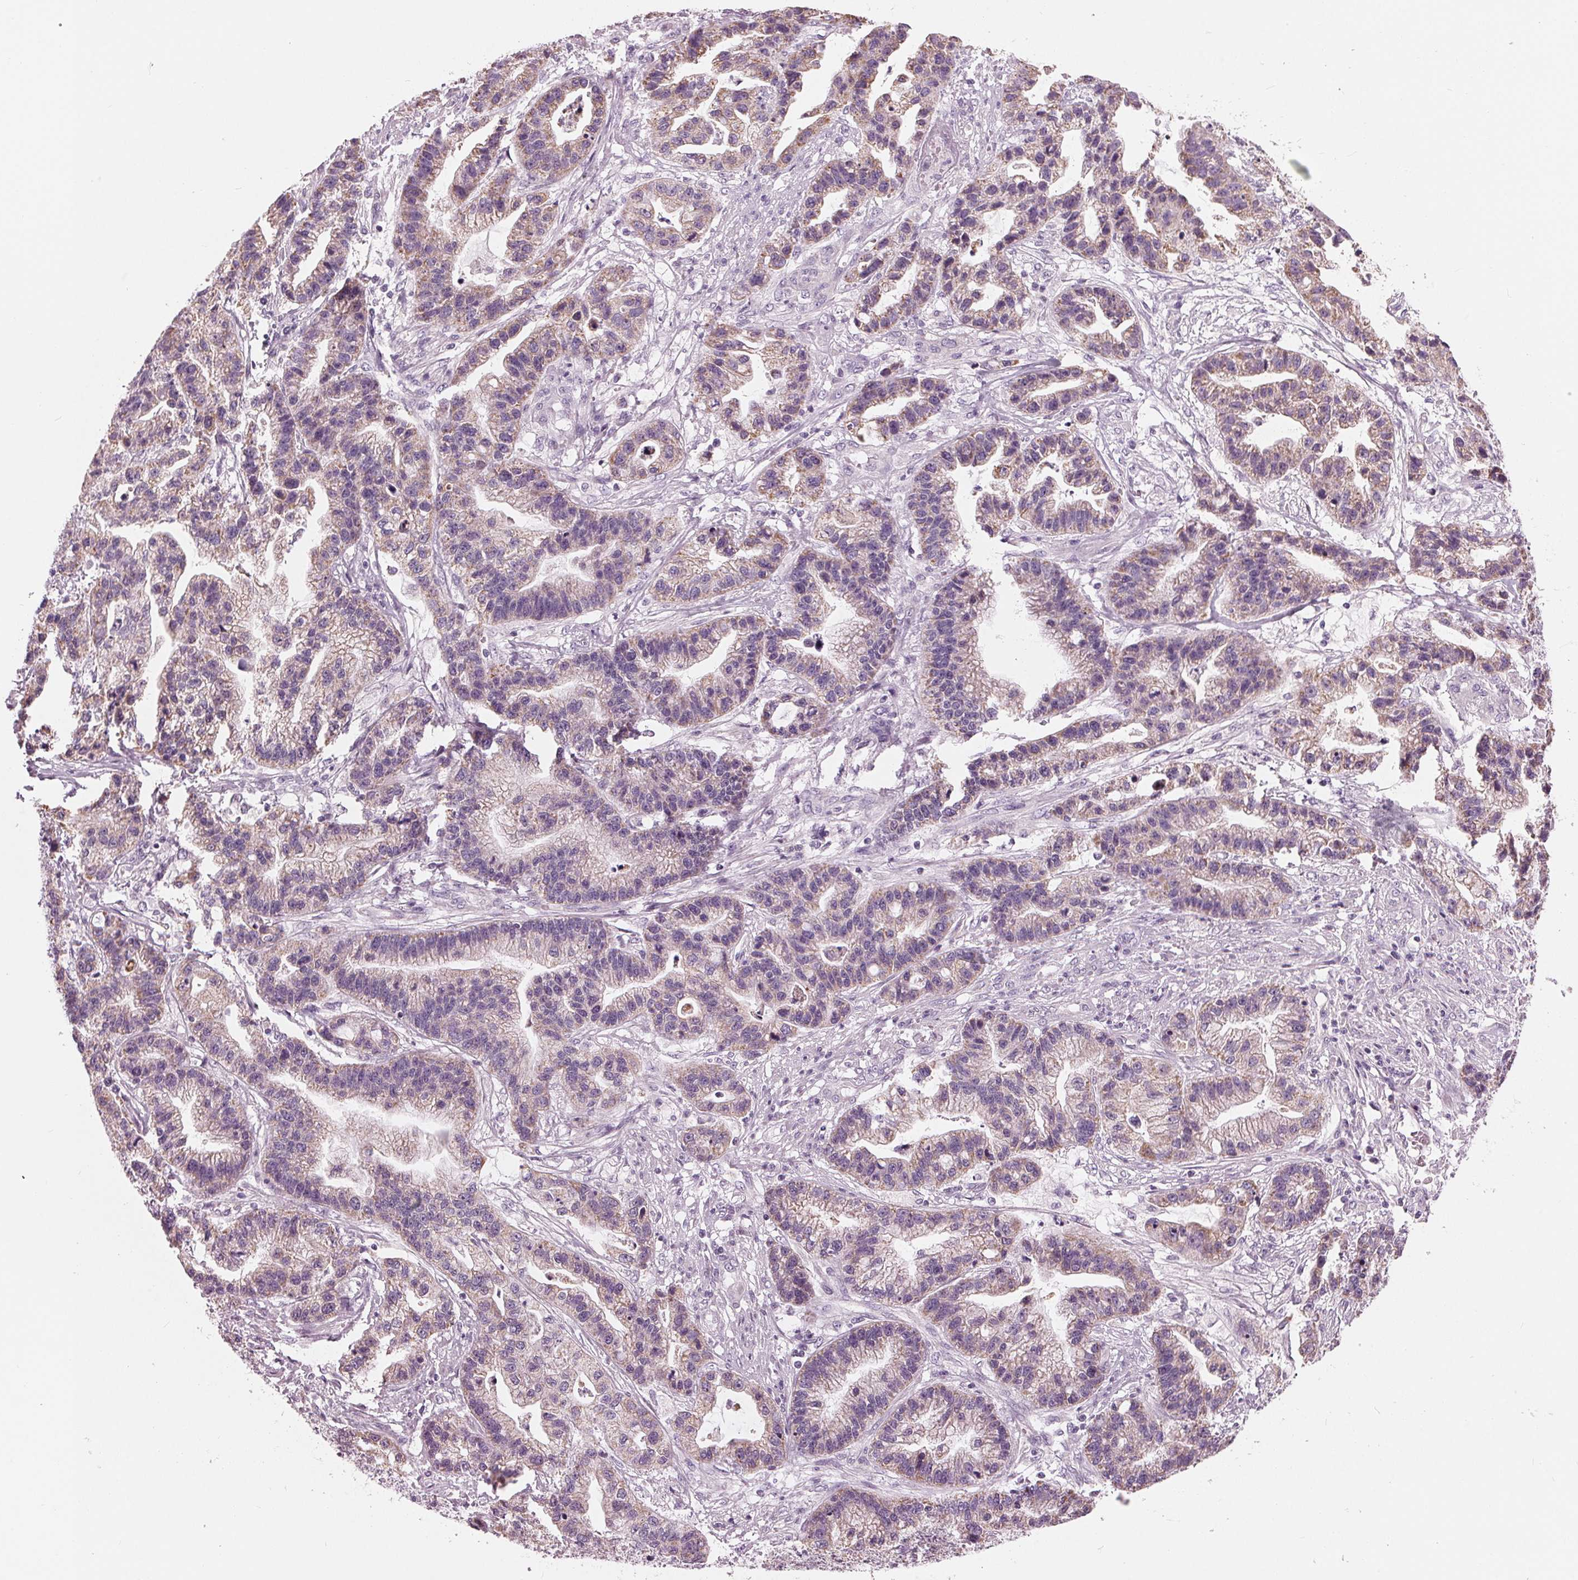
{"staining": {"intensity": "weak", "quantity": "25%-75%", "location": "cytoplasmic/membranous"}, "tissue": "stomach cancer", "cell_type": "Tumor cells", "image_type": "cancer", "snomed": [{"axis": "morphology", "description": "Adenocarcinoma, NOS"}, {"axis": "topography", "description": "Stomach"}], "caption": "DAB immunohistochemical staining of human adenocarcinoma (stomach) displays weak cytoplasmic/membranous protein positivity in about 25%-75% of tumor cells. (Brightfield microscopy of DAB IHC at high magnification).", "gene": "SAMD4A", "patient": {"sex": "male", "age": 83}}